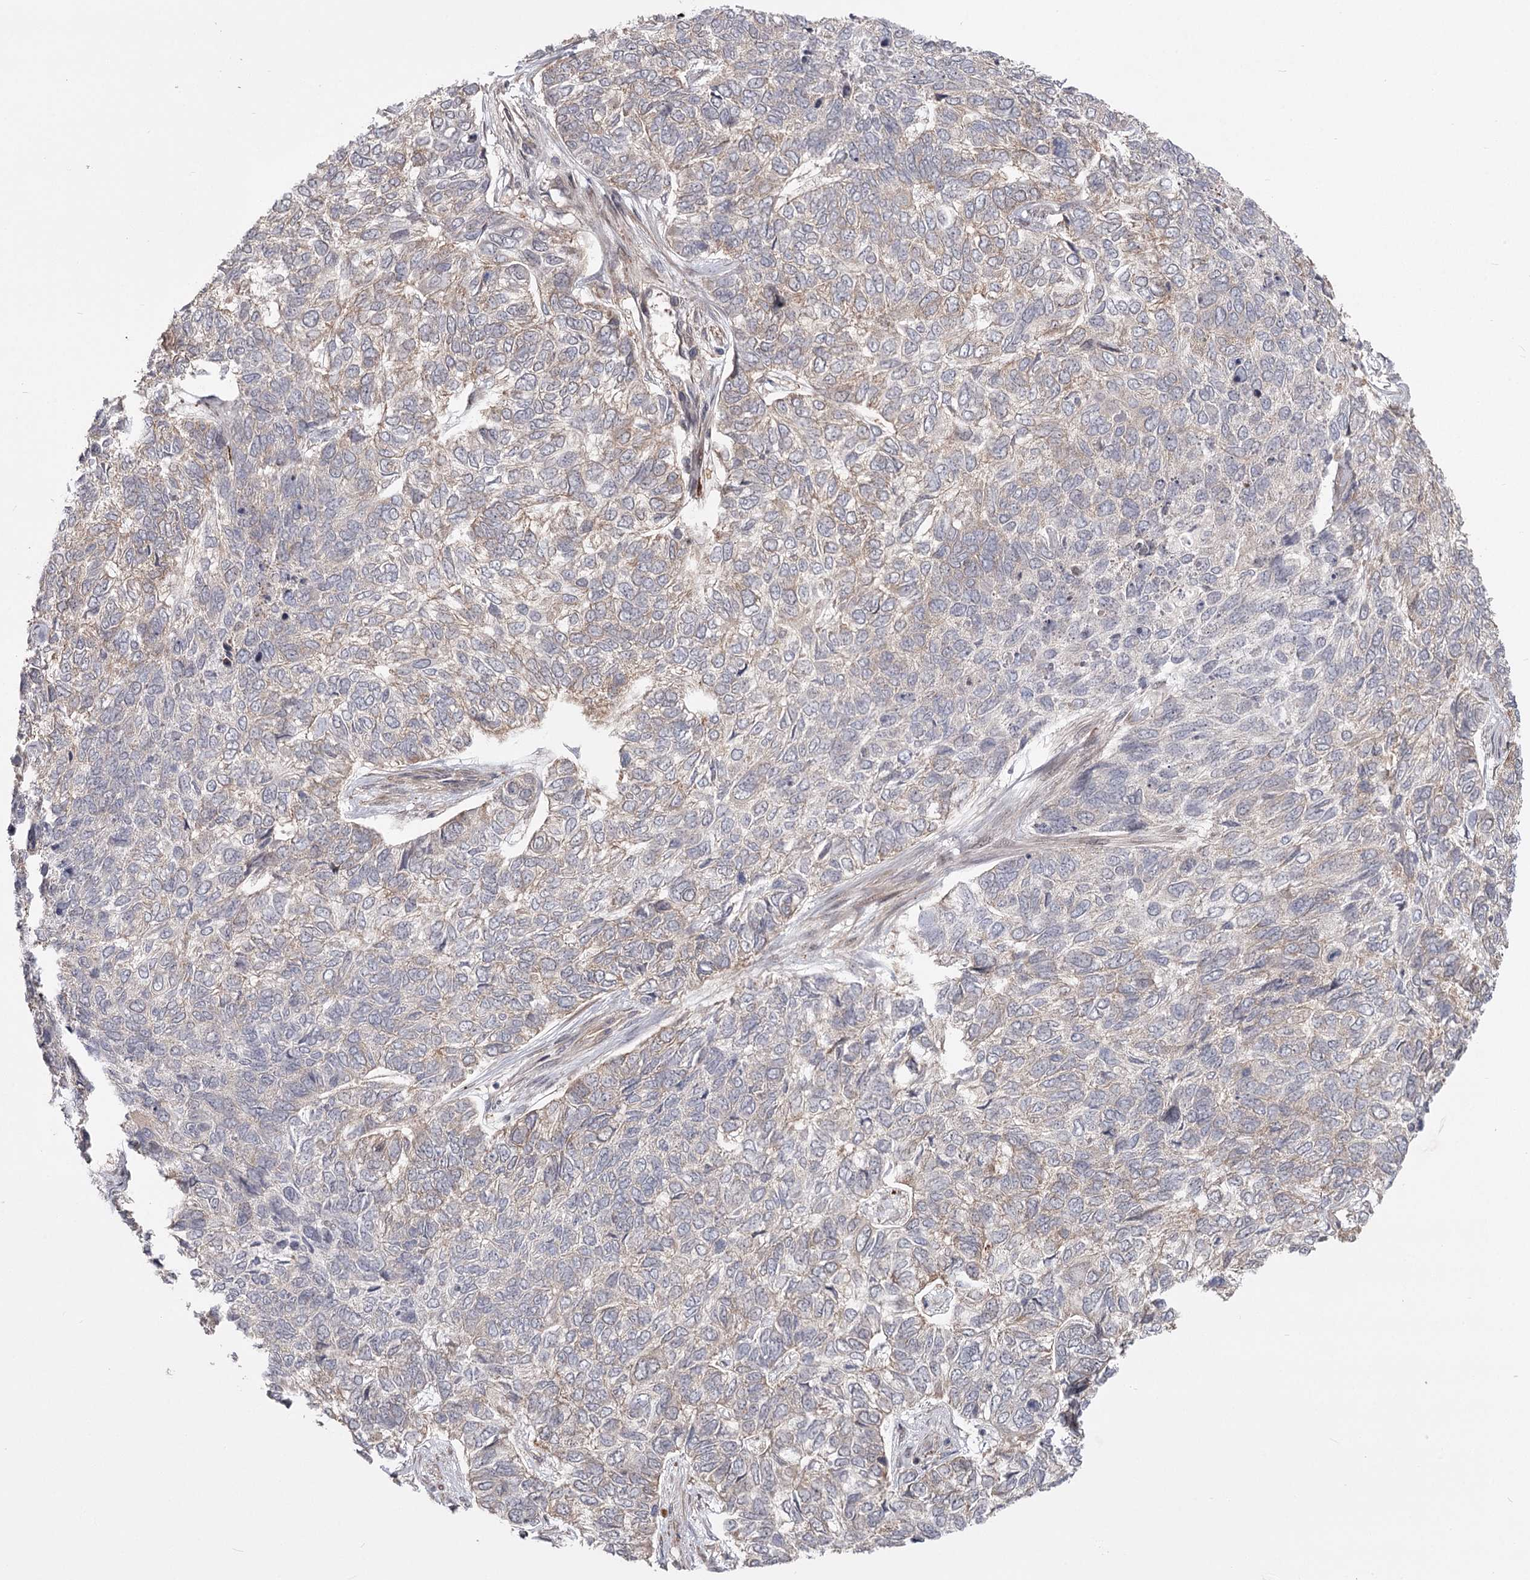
{"staining": {"intensity": "negative", "quantity": "none", "location": "none"}, "tissue": "skin cancer", "cell_type": "Tumor cells", "image_type": "cancer", "snomed": [{"axis": "morphology", "description": "Basal cell carcinoma"}, {"axis": "topography", "description": "Skin"}], "caption": "An immunohistochemistry image of basal cell carcinoma (skin) is shown. There is no staining in tumor cells of basal cell carcinoma (skin). (DAB (3,3'-diaminobenzidine) immunohistochemistry (IHC), high magnification).", "gene": "CCNG2", "patient": {"sex": "female", "age": 65}}